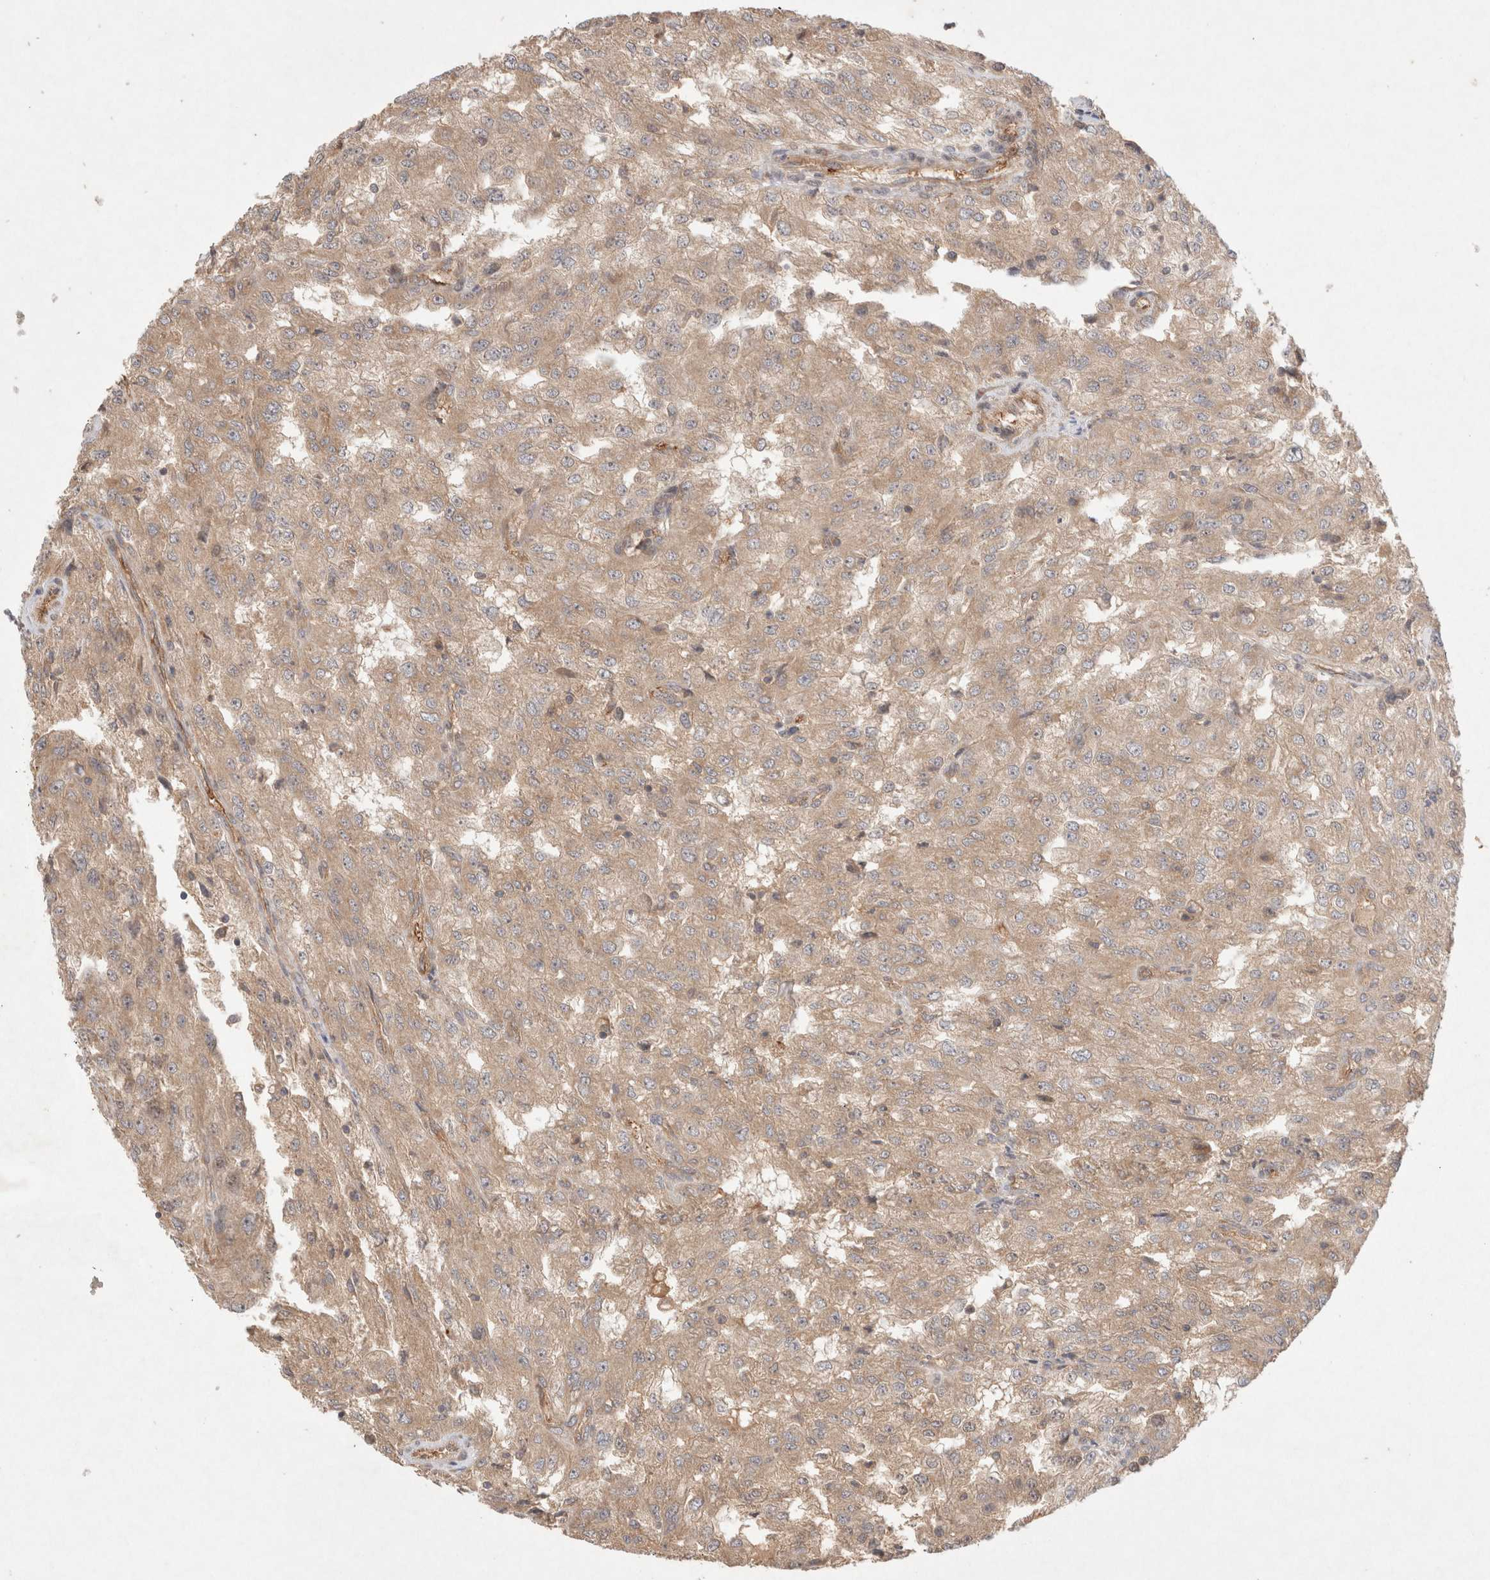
{"staining": {"intensity": "moderate", "quantity": ">75%", "location": "cytoplasmic/membranous"}, "tissue": "renal cancer", "cell_type": "Tumor cells", "image_type": "cancer", "snomed": [{"axis": "morphology", "description": "Adenocarcinoma, NOS"}, {"axis": "topography", "description": "Kidney"}], "caption": "The histopathology image shows a brown stain indicating the presence of a protein in the cytoplasmic/membranous of tumor cells in adenocarcinoma (renal).", "gene": "KLHL20", "patient": {"sex": "female", "age": 54}}